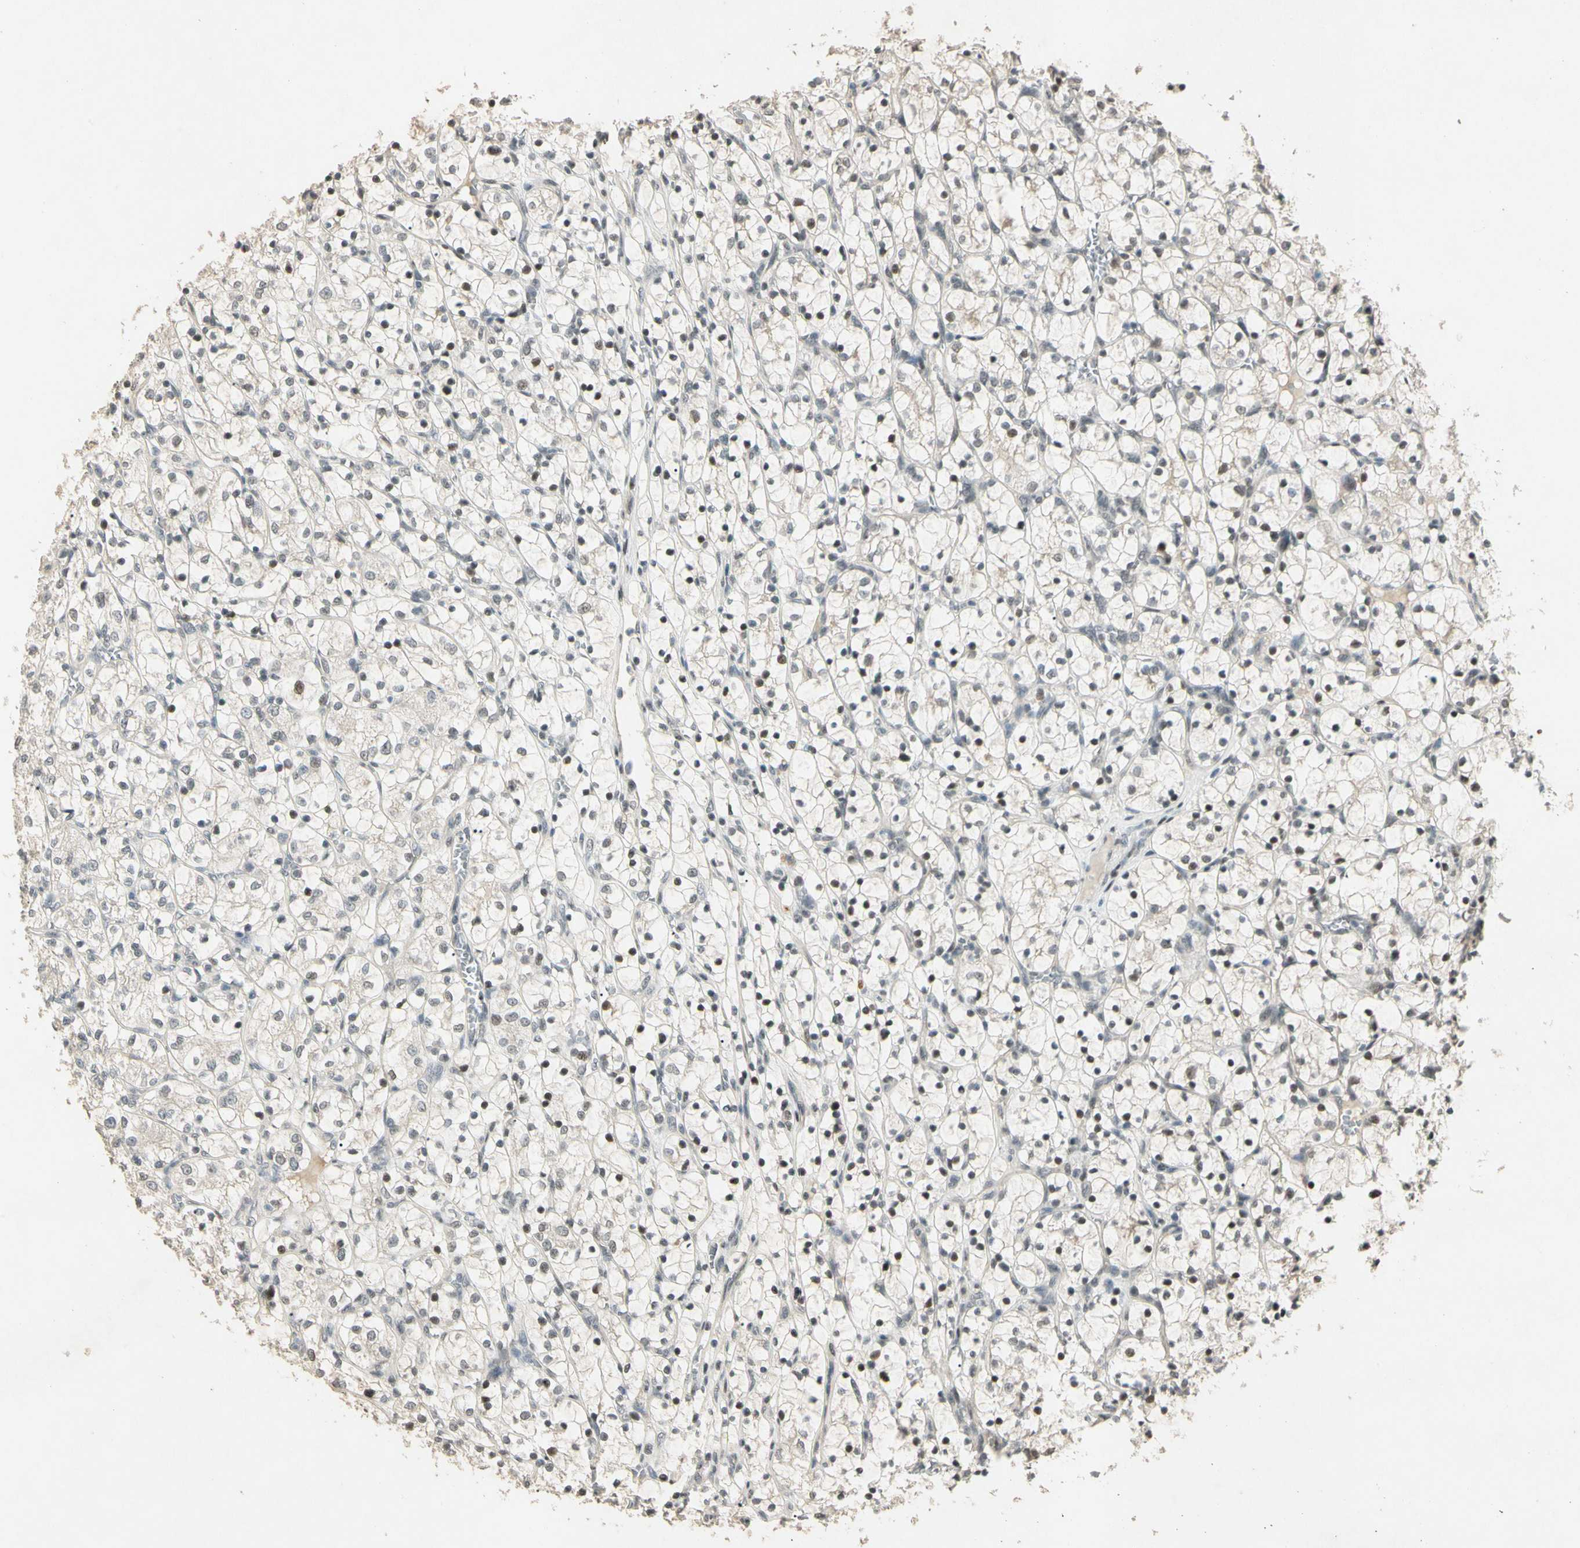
{"staining": {"intensity": "weak", "quantity": "25%-75%", "location": "nuclear"}, "tissue": "renal cancer", "cell_type": "Tumor cells", "image_type": "cancer", "snomed": [{"axis": "morphology", "description": "Adenocarcinoma, NOS"}, {"axis": "topography", "description": "Kidney"}], "caption": "Brown immunohistochemical staining in renal cancer (adenocarcinoma) exhibits weak nuclear expression in approximately 25%-75% of tumor cells.", "gene": "ZBTB4", "patient": {"sex": "female", "age": 69}}